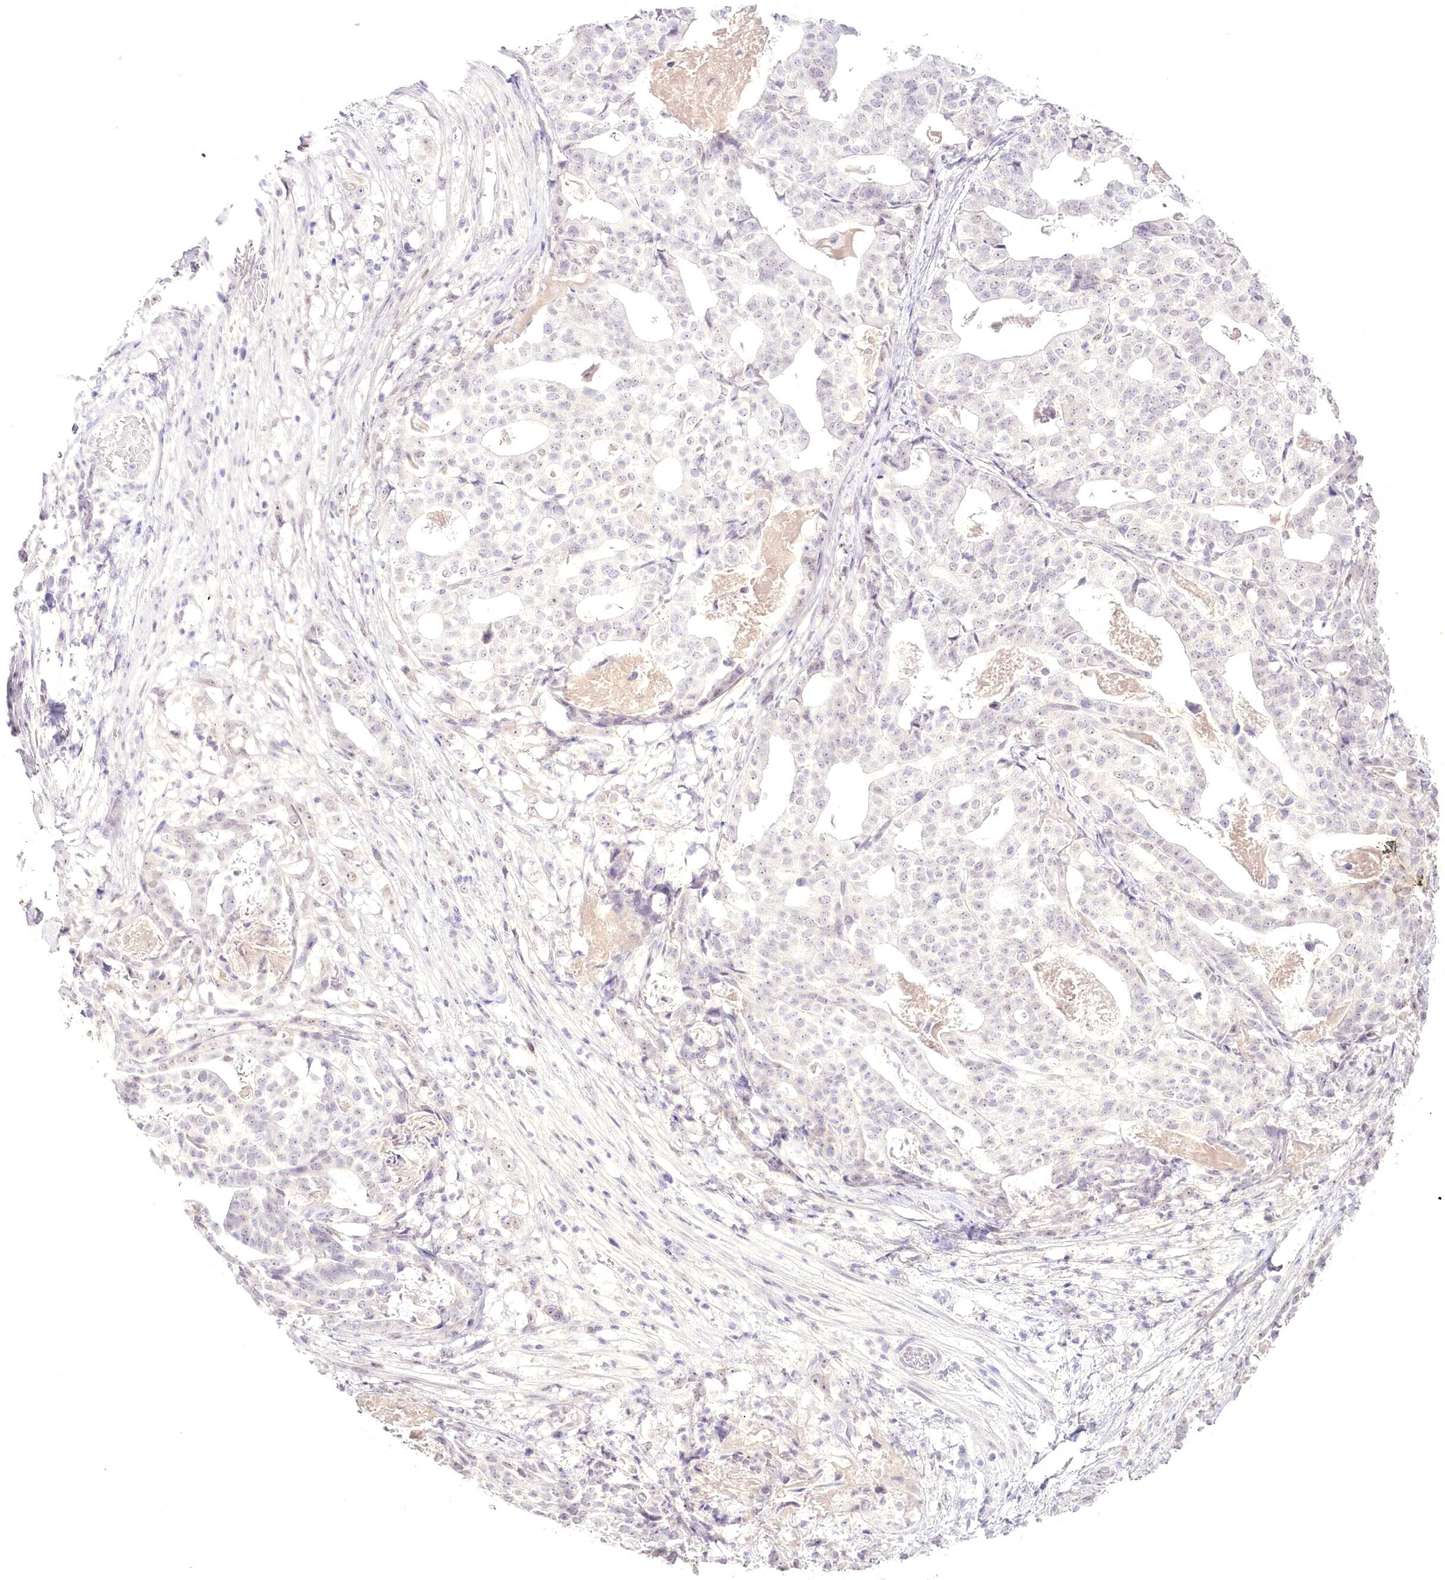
{"staining": {"intensity": "negative", "quantity": "none", "location": "none"}, "tissue": "stomach cancer", "cell_type": "Tumor cells", "image_type": "cancer", "snomed": [{"axis": "morphology", "description": "Adenocarcinoma, NOS"}, {"axis": "topography", "description": "Stomach"}], "caption": "IHC of human adenocarcinoma (stomach) demonstrates no staining in tumor cells.", "gene": "SLC39A10", "patient": {"sex": "male", "age": 48}}